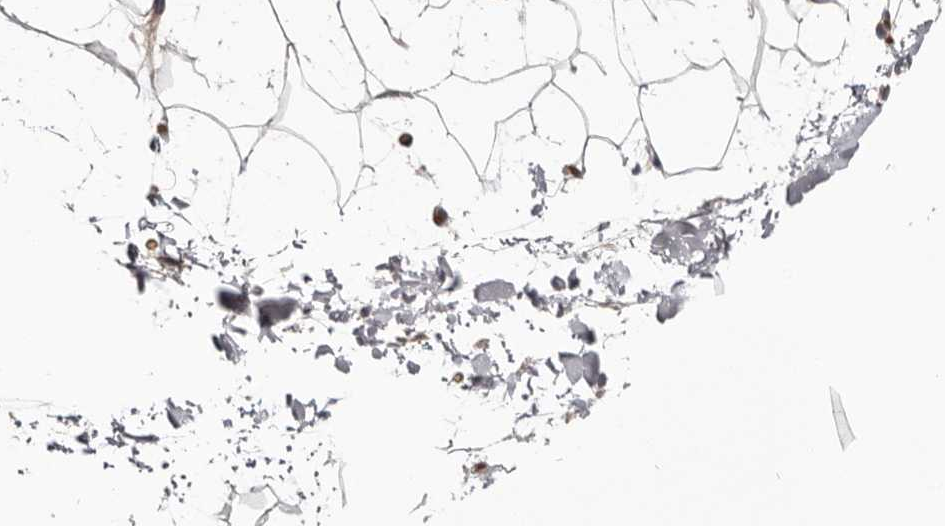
{"staining": {"intensity": "weak", "quantity": ">75%", "location": "cytoplasmic/membranous"}, "tissue": "adipose tissue", "cell_type": "Adipocytes", "image_type": "normal", "snomed": [{"axis": "morphology", "description": "Normal tissue, NOS"}, {"axis": "topography", "description": "Soft tissue"}], "caption": "This micrograph demonstrates immunohistochemistry (IHC) staining of unremarkable adipose tissue, with low weak cytoplasmic/membranous expression in approximately >75% of adipocytes.", "gene": "NENF", "patient": {"sex": "male", "age": 72}}